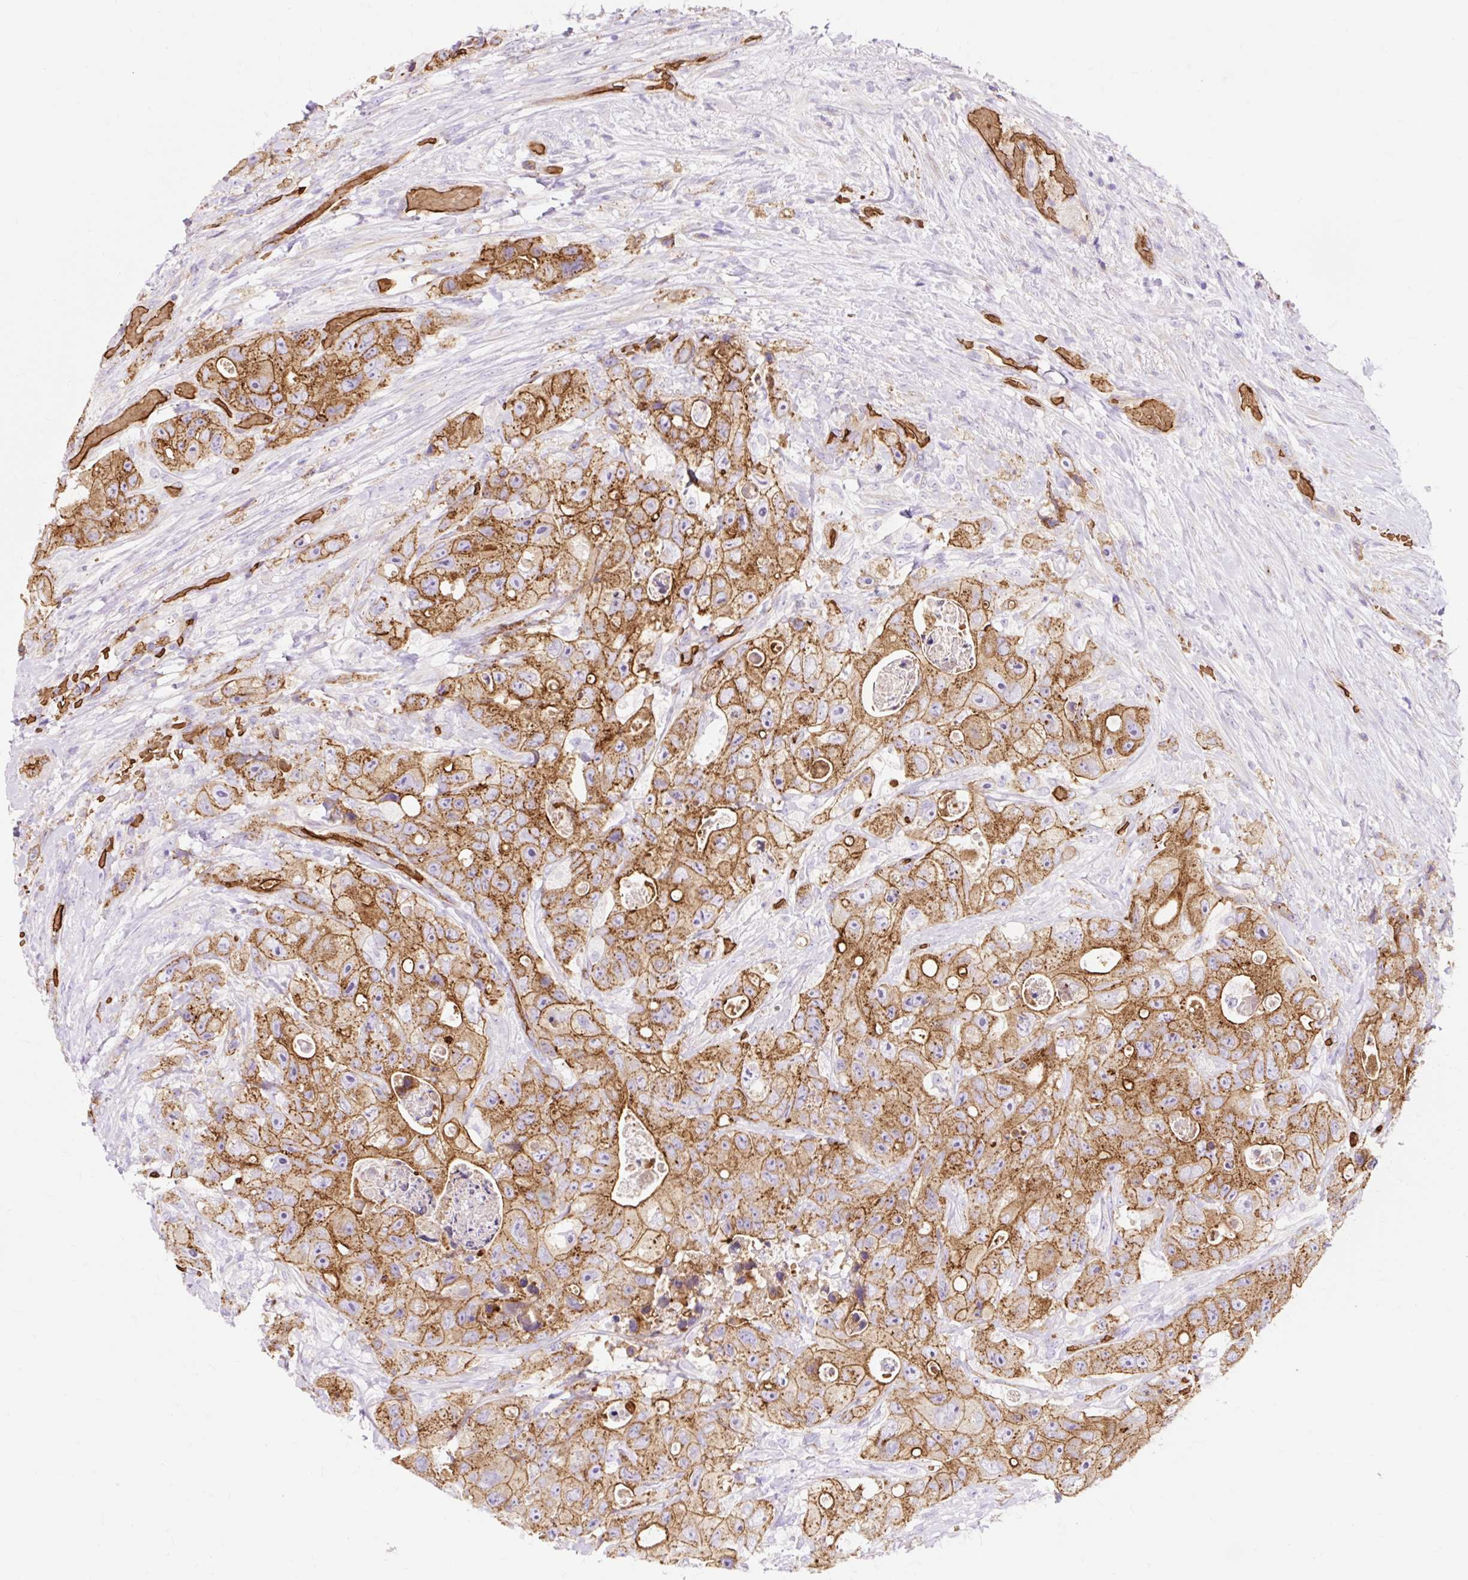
{"staining": {"intensity": "moderate", "quantity": ">75%", "location": "cytoplasmic/membranous"}, "tissue": "colorectal cancer", "cell_type": "Tumor cells", "image_type": "cancer", "snomed": [{"axis": "morphology", "description": "Adenocarcinoma, NOS"}, {"axis": "topography", "description": "Colon"}], "caption": "High-magnification brightfield microscopy of colorectal cancer stained with DAB (brown) and counterstained with hematoxylin (blue). tumor cells exhibit moderate cytoplasmic/membranous staining is identified in about>75% of cells.", "gene": "HIP1R", "patient": {"sex": "female", "age": 46}}